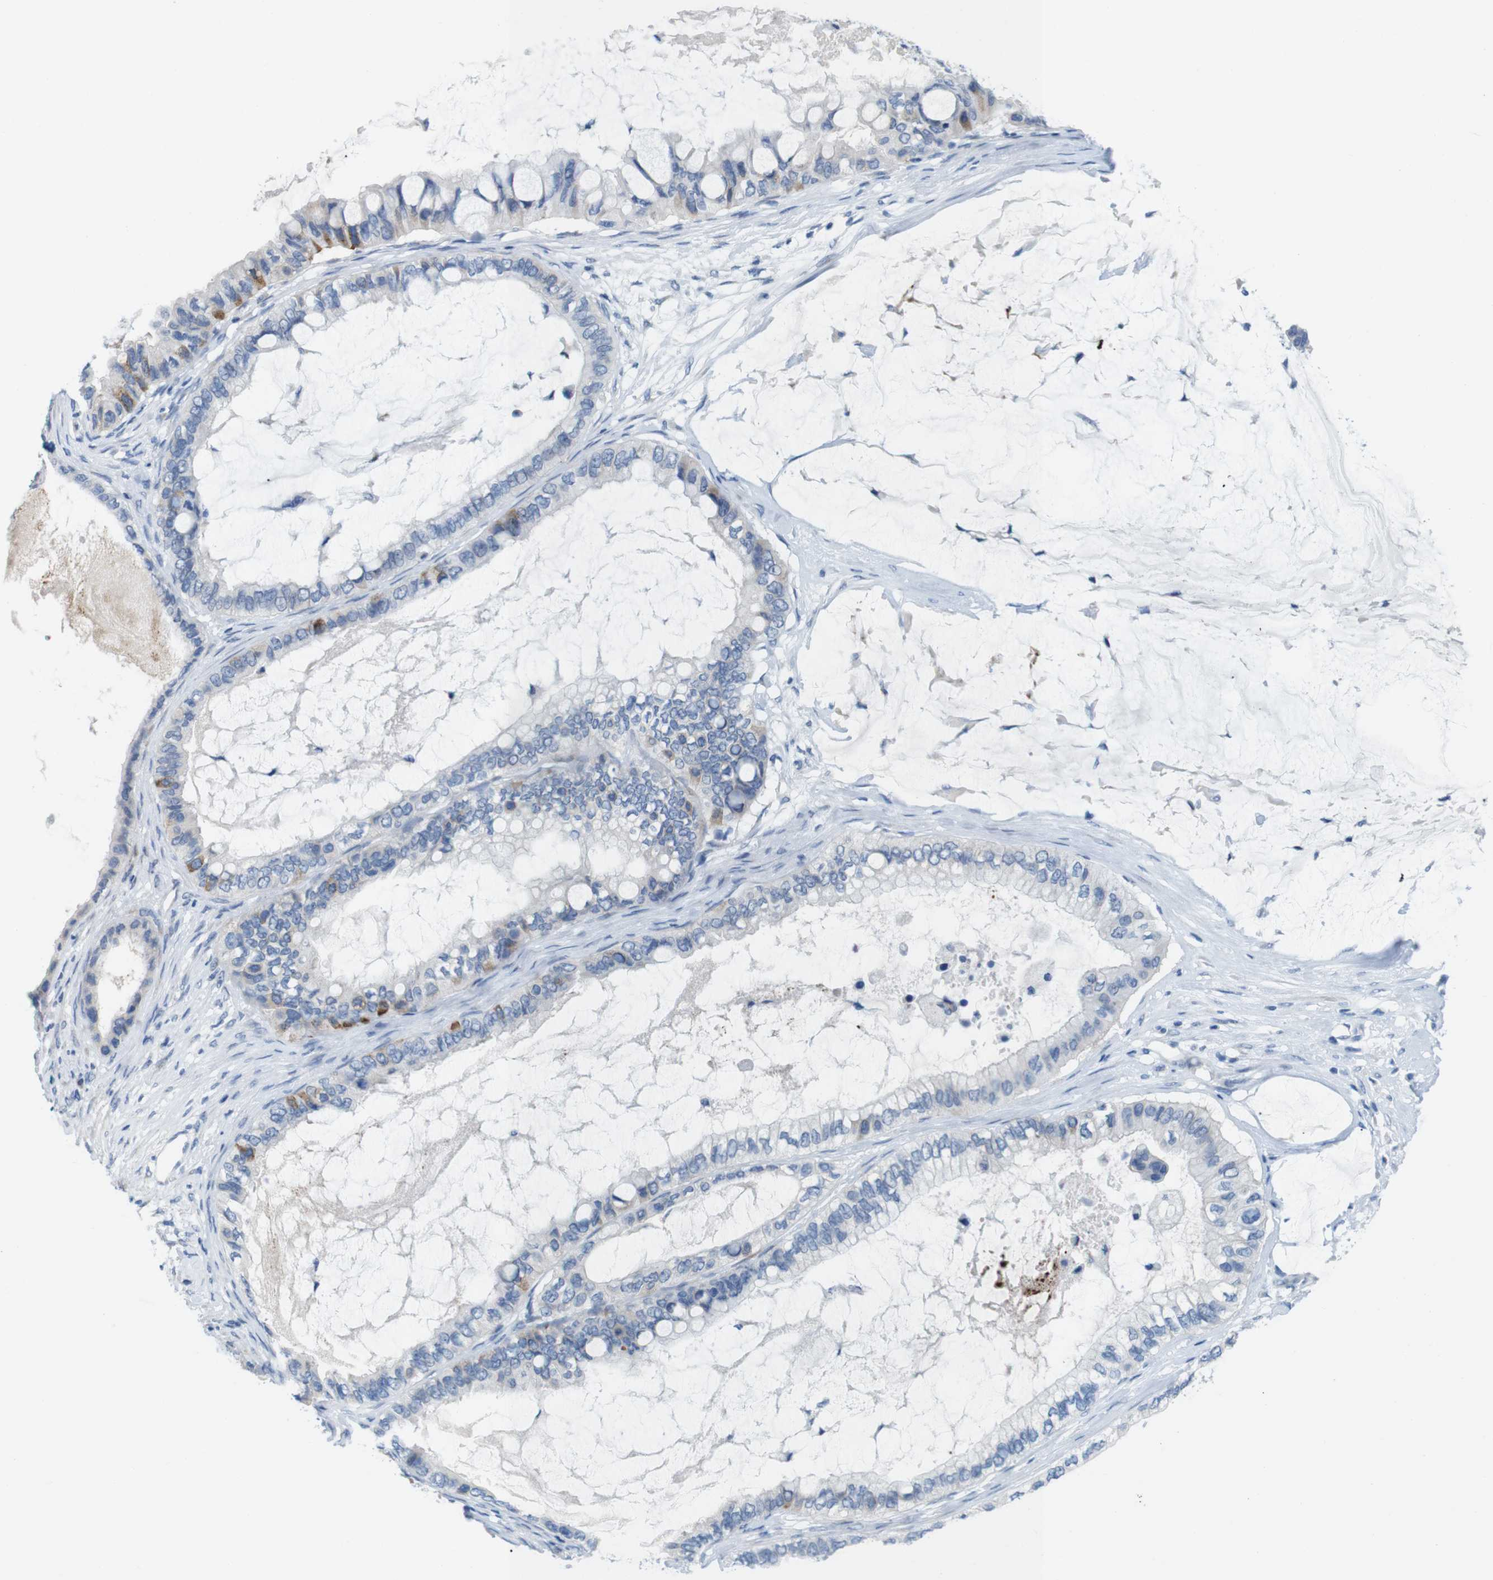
{"staining": {"intensity": "moderate", "quantity": "<25%", "location": "cytoplasmic/membranous"}, "tissue": "ovarian cancer", "cell_type": "Tumor cells", "image_type": "cancer", "snomed": [{"axis": "morphology", "description": "Cystadenocarcinoma, mucinous, NOS"}, {"axis": "topography", "description": "Ovary"}], "caption": "A histopathology image showing moderate cytoplasmic/membranous expression in approximately <25% of tumor cells in ovarian cancer (mucinous cystadenocarcinoma), as visualized by brown immunohistochemical staining.", "gene": "GOLGA2", "patient": {"sex": "female", "age": 80}}